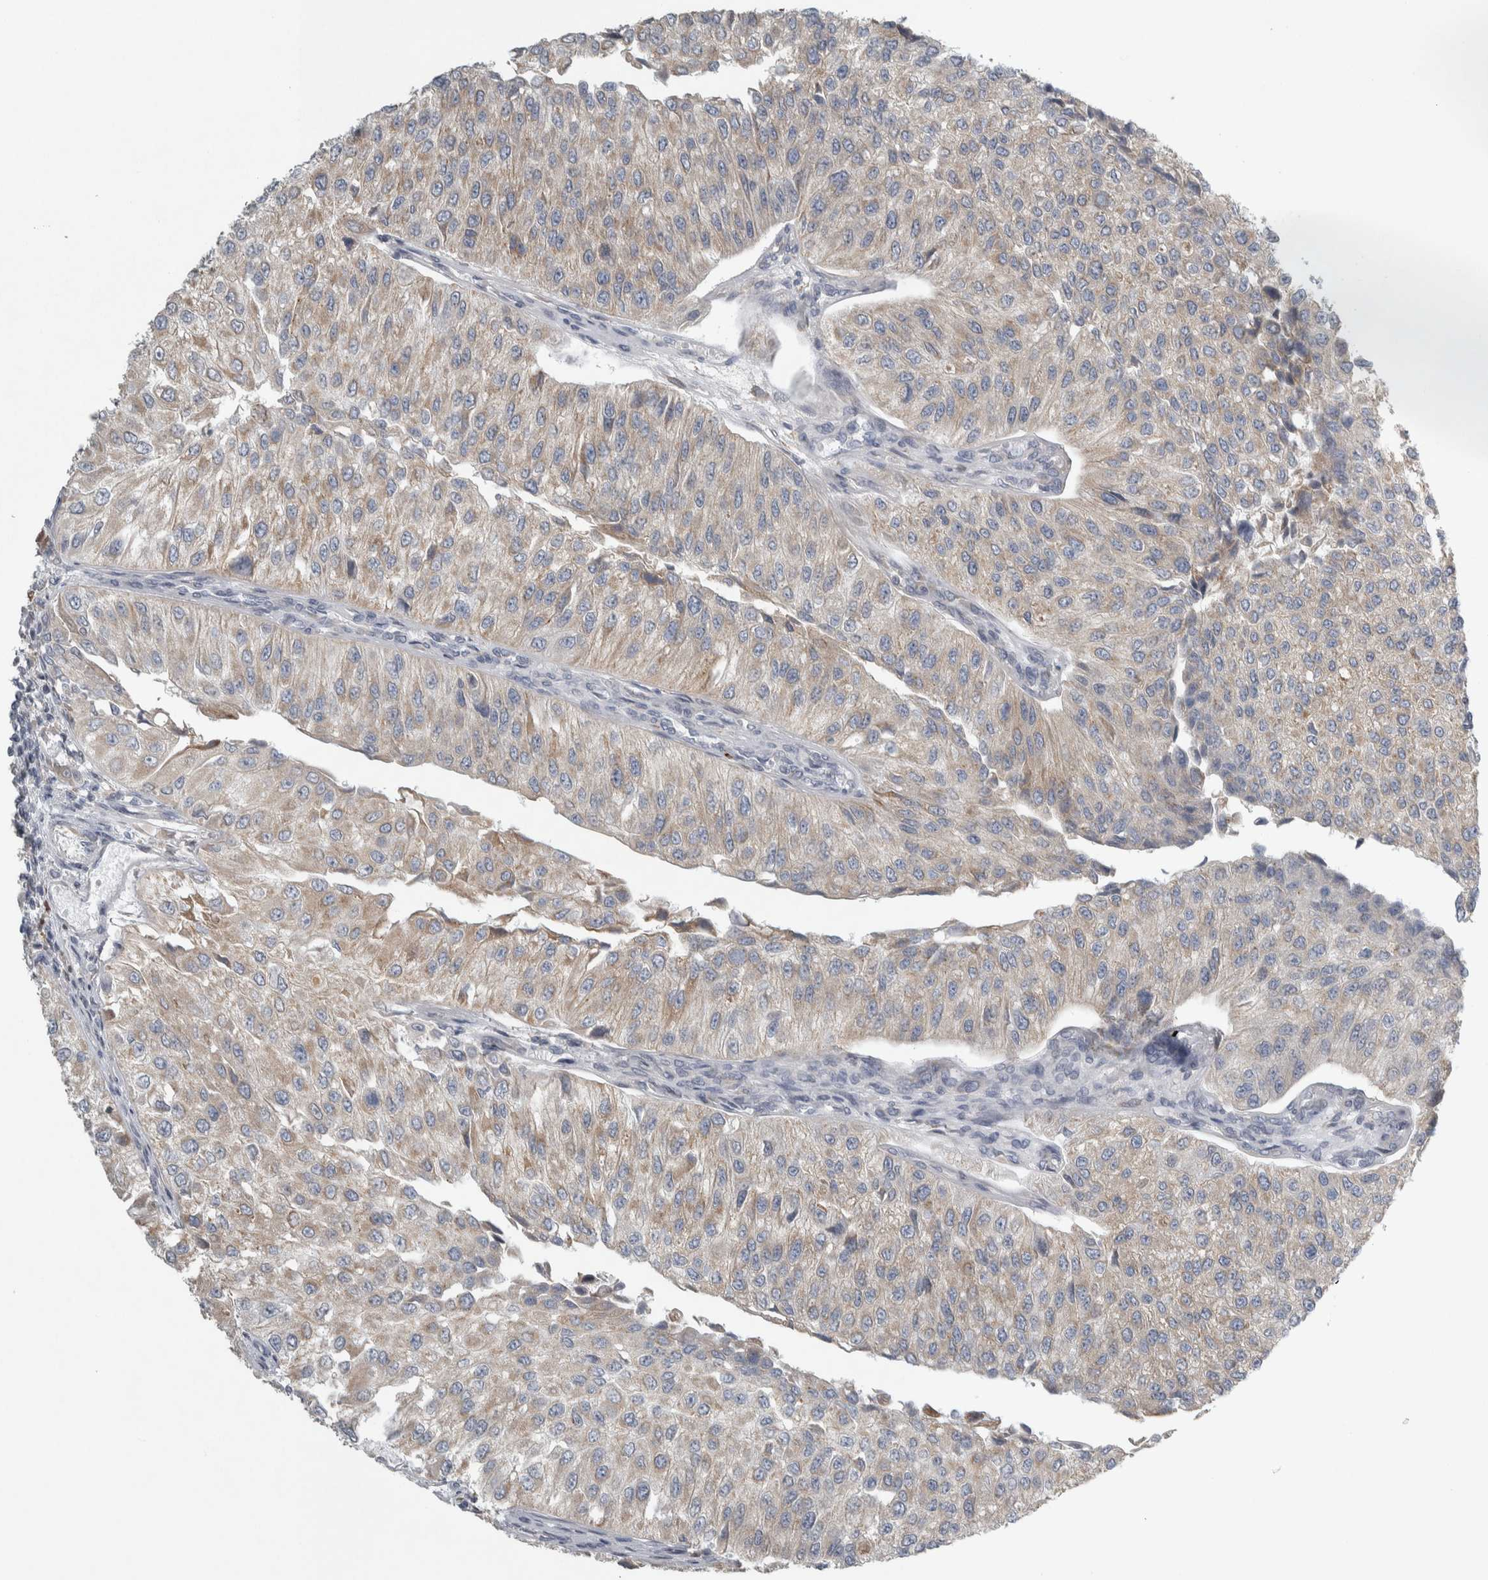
{"staining": {"intensity": "weak", "quantity": ">75%", "location": "cytoplasmic/membranous"}, "tissue": "urothelial cancer", "cell_type": "Tumor cells", "image_type": "cancer", "snomed": [{"axis": "morphology", "description": "Urothelial carcinoma, High grade"}, {"axis": "topography", "description": "Kidney"}, {"axis": "topography", "description": "Urinary bladder"}], "caption": "Immunohistochemistry (DAB (3,3'-diaminobenzidine)) staining of urothelial cancer reveals weak cytoplasmic/membranous protein positivity in approximately >75% of tumor cells. The protein is shown in brown color, while the nuclei are stained blue.", "gene": "SIGMAR1", "patient": {"sex": "male", "age": 77}}